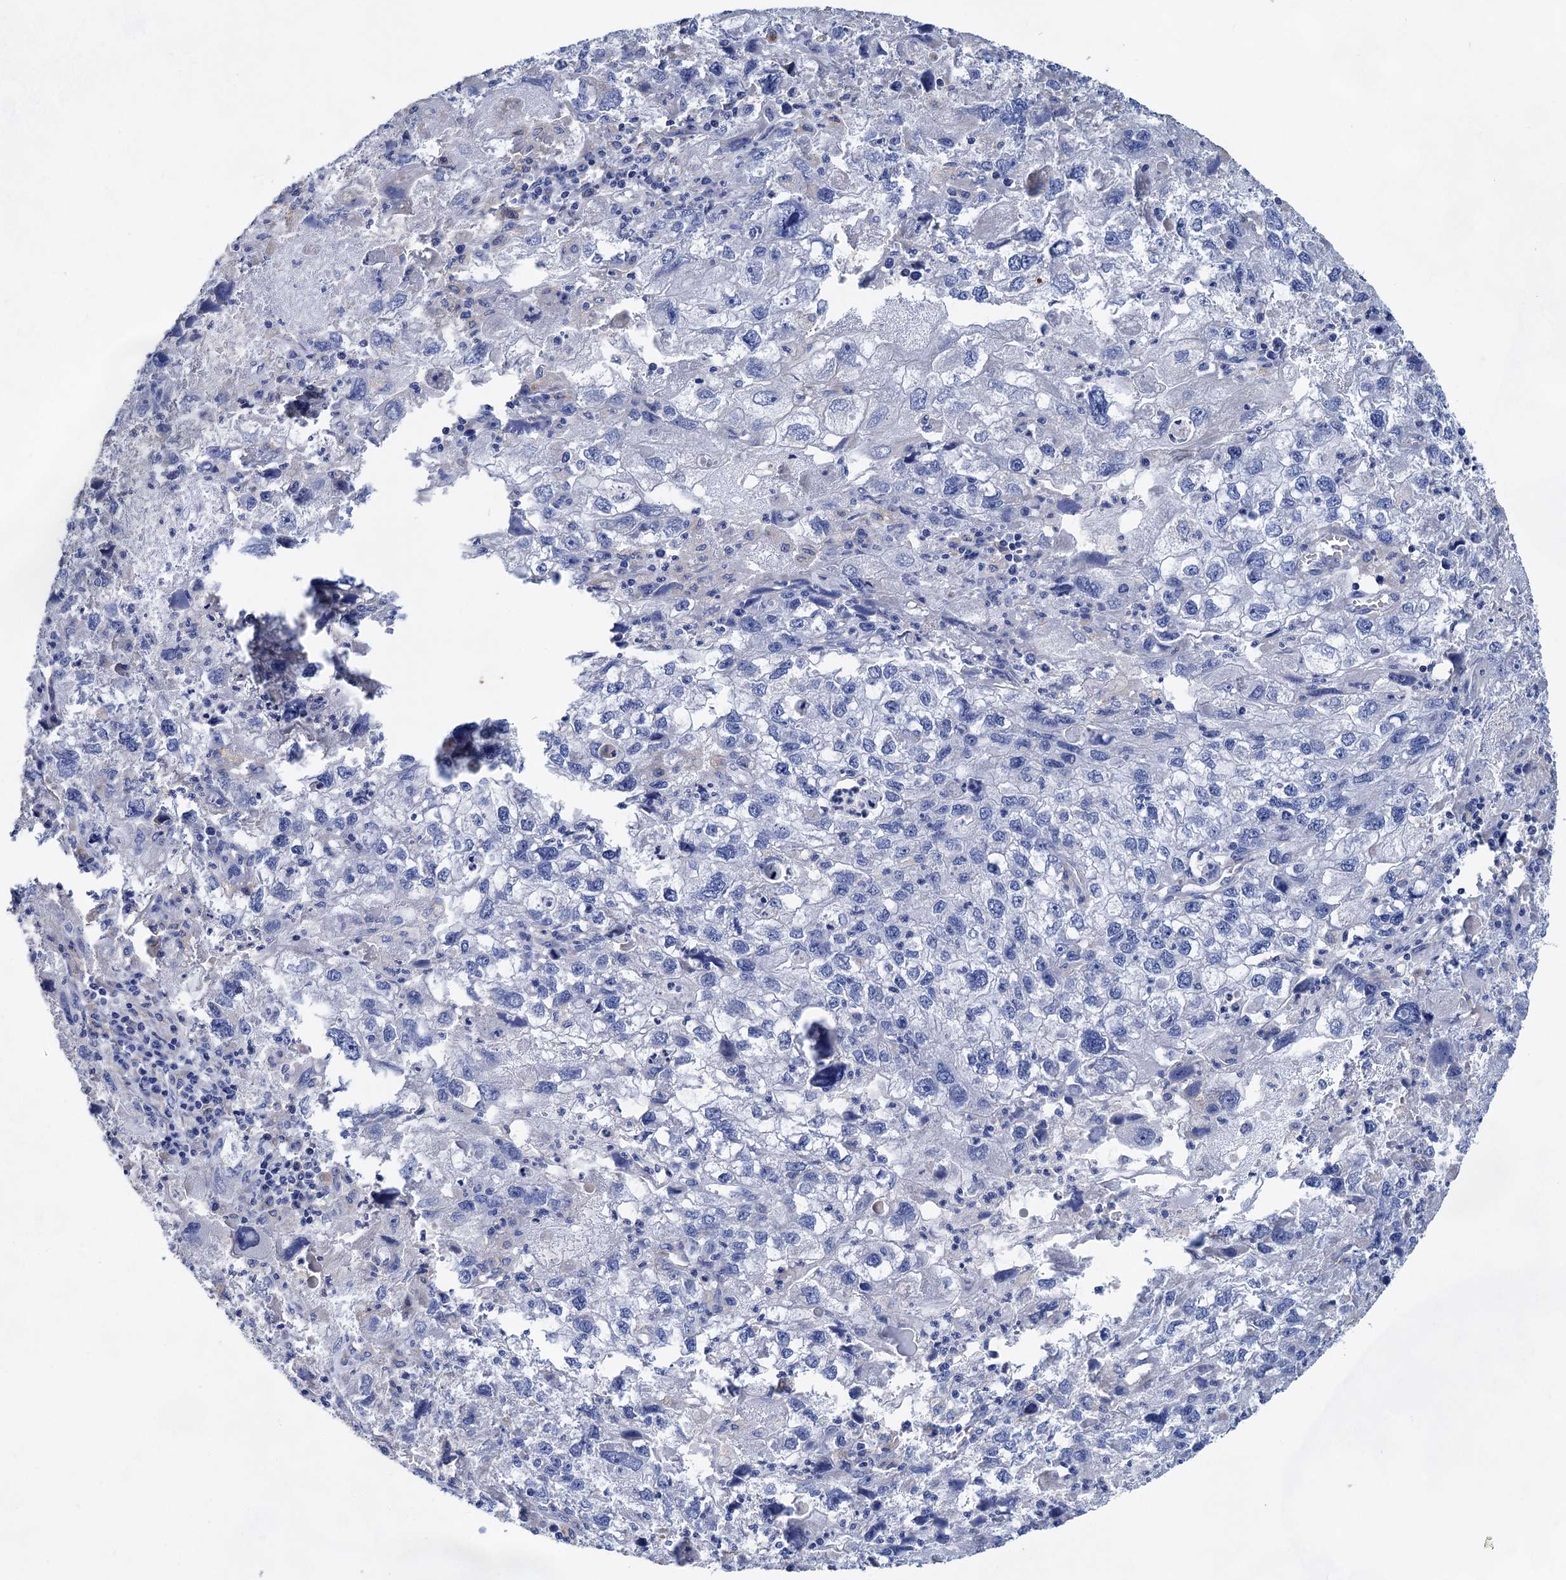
{"staining": {"intensity": "negative", "quantity": "none", "location": "none"}, "tissue": "endometrial cancer", "cell_type": "Tumor cells", "image_type": "cancer", "snomed": [{"axis": "morphology", "description": "Adenocarcinoma, NOS"}, {"axis": "topography", "description": "Endometrium"}], "caption": "Immunohistochemistry (IHC) photomicrograph of human endometrial cancer (adenocarcinoma) stained for a protein (brown), which displays no expression in tumor cells.", "gene": "GPR155", "patient": {"sex": "female", "age": 49}}